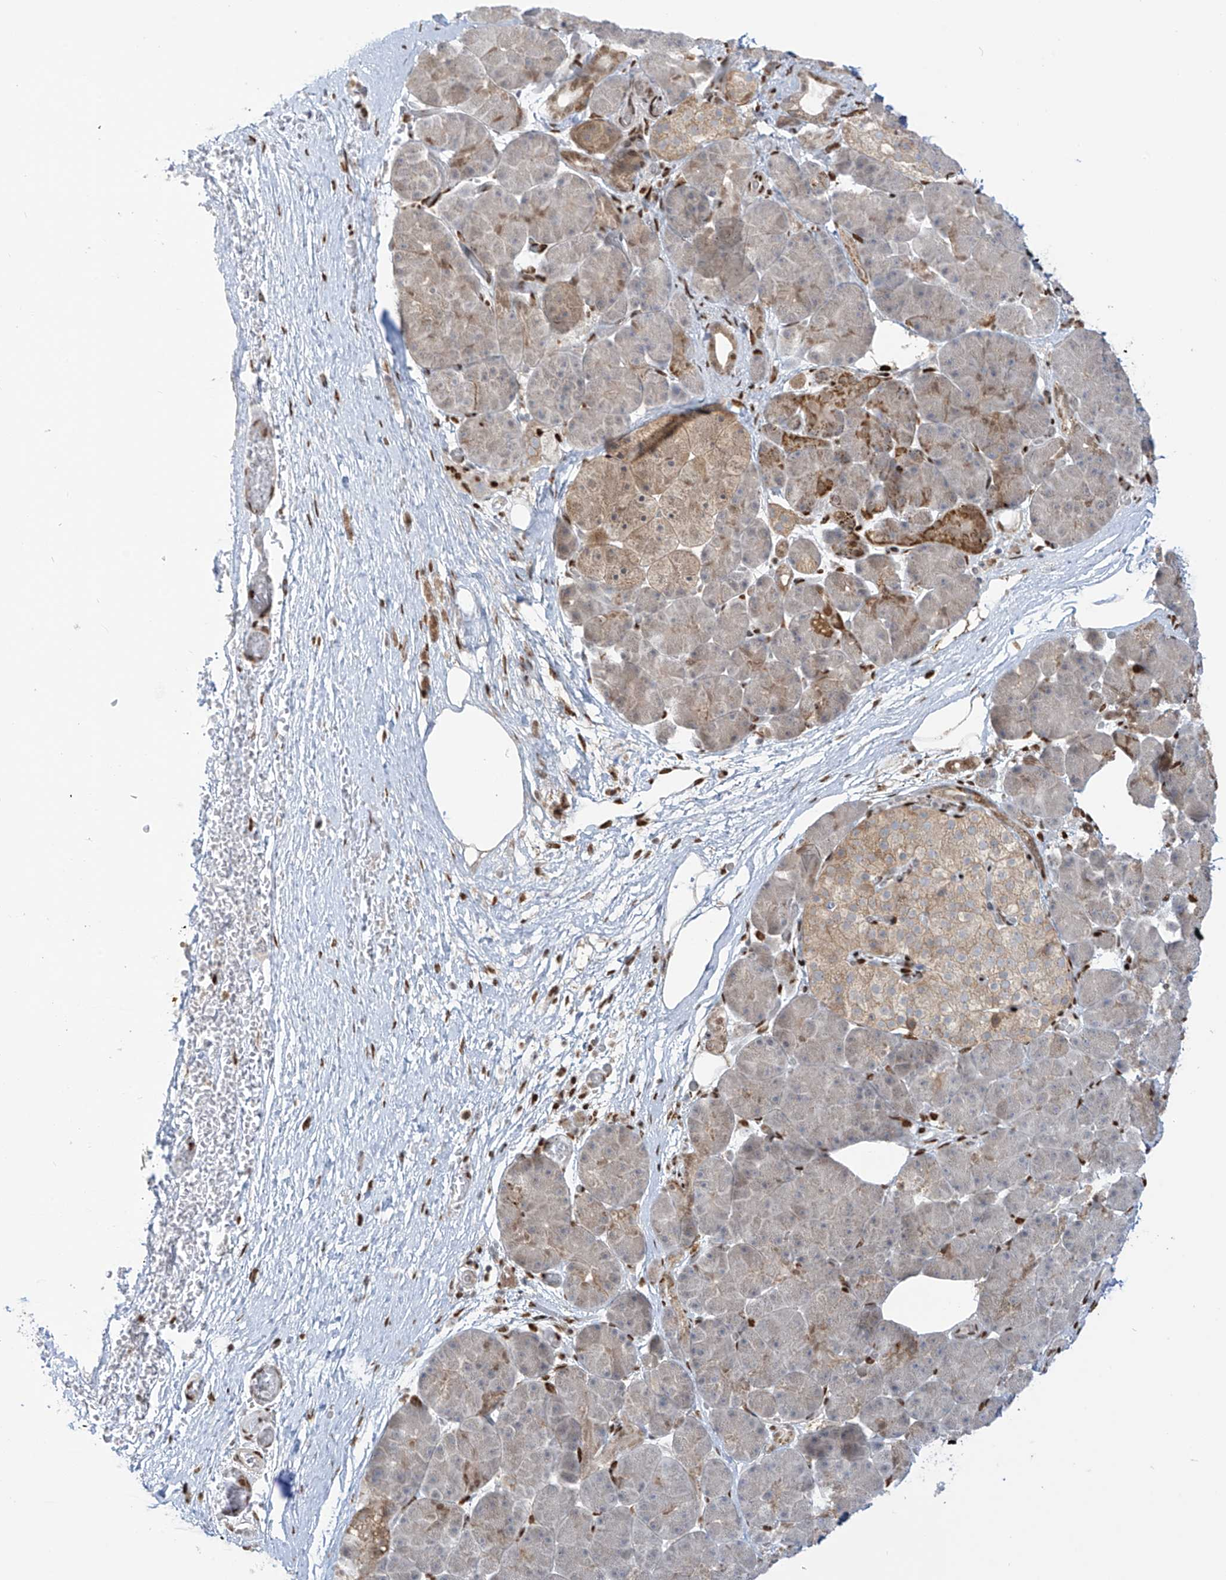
{"staining": {"intensity": "moderate", "quantity": "<25%", "location": "nuclear"}, "tissue": "pancreatic cancer", "cell_type": "Tumor cells", "image_type": "cancer", "snomed": [{"axis": "morphology", "description": "Normal tissue, NOS"}, {"axis": "morphology", "description": "Adenocarcinoma, NOS"}, {"axis": "topography", "description": "Pancreas"}], "caption": "The photomicrograph shows immunohistochemical staining of pancreatic cancer. There is moderate nuclear expression is seen in about <25% of tumor cells.", "gene": "PM20D2", "patient": {"sex": "female", "age": 68}}